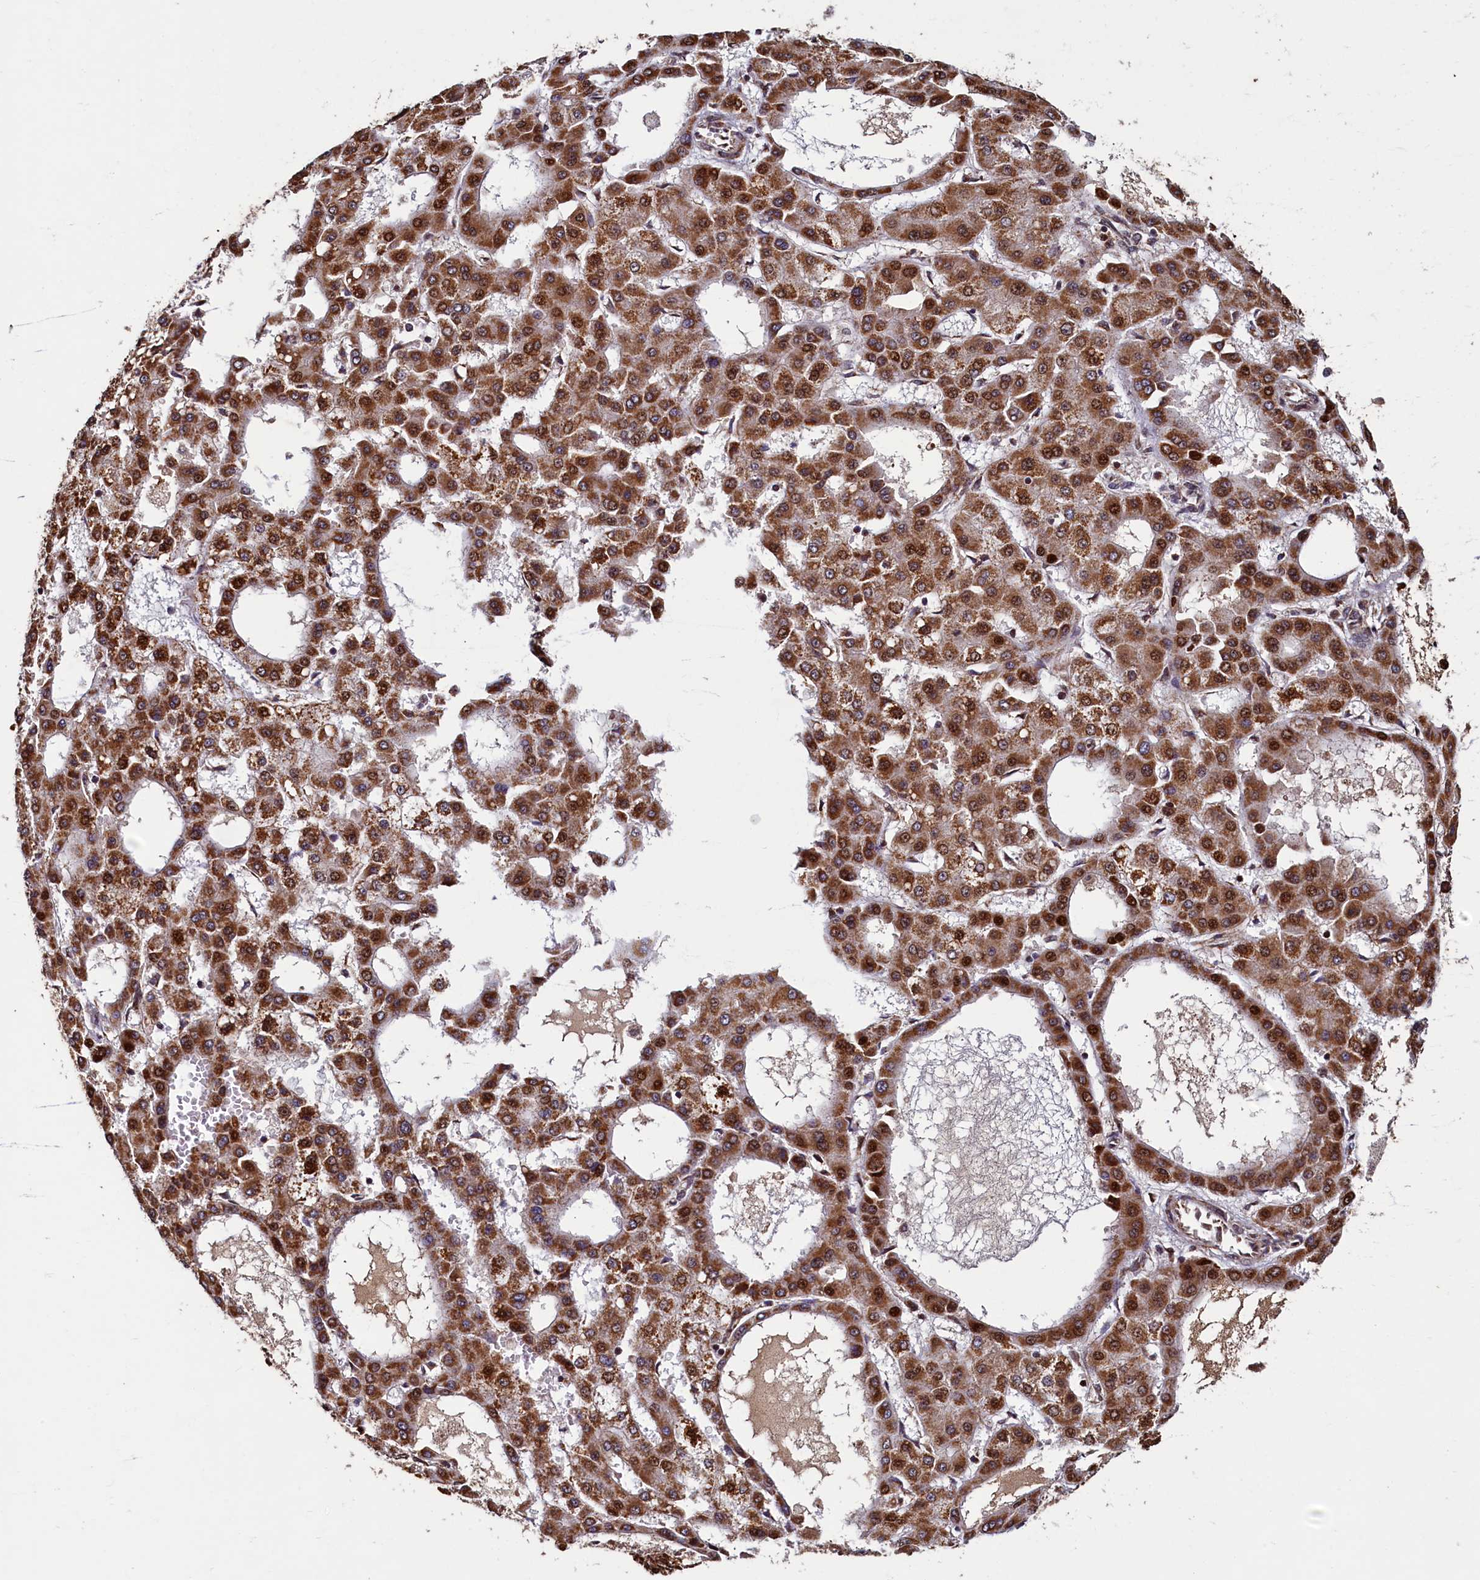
{"staining": {"intensity": "strong", "quantity": ">75%", "location": "cytoplasmic/membranous,nuclear"}, "tissue": "liver cancer", "cell_type": "Tumor cells", "image_type": "cancer", "snomed": [{"axis": "morphology", "description": "Carcinoma, Hepatocellular, NOS"}, {"axis": "topography", "description": "Liver"}], "caption": "An image of human liver cancer stained for a protein exhibits strong cytoplasmic/membranous and nuclear brown staining in tumor cells.", "gene": "NCKAP5L", "patient": {"sex": "male", "age": 47}}